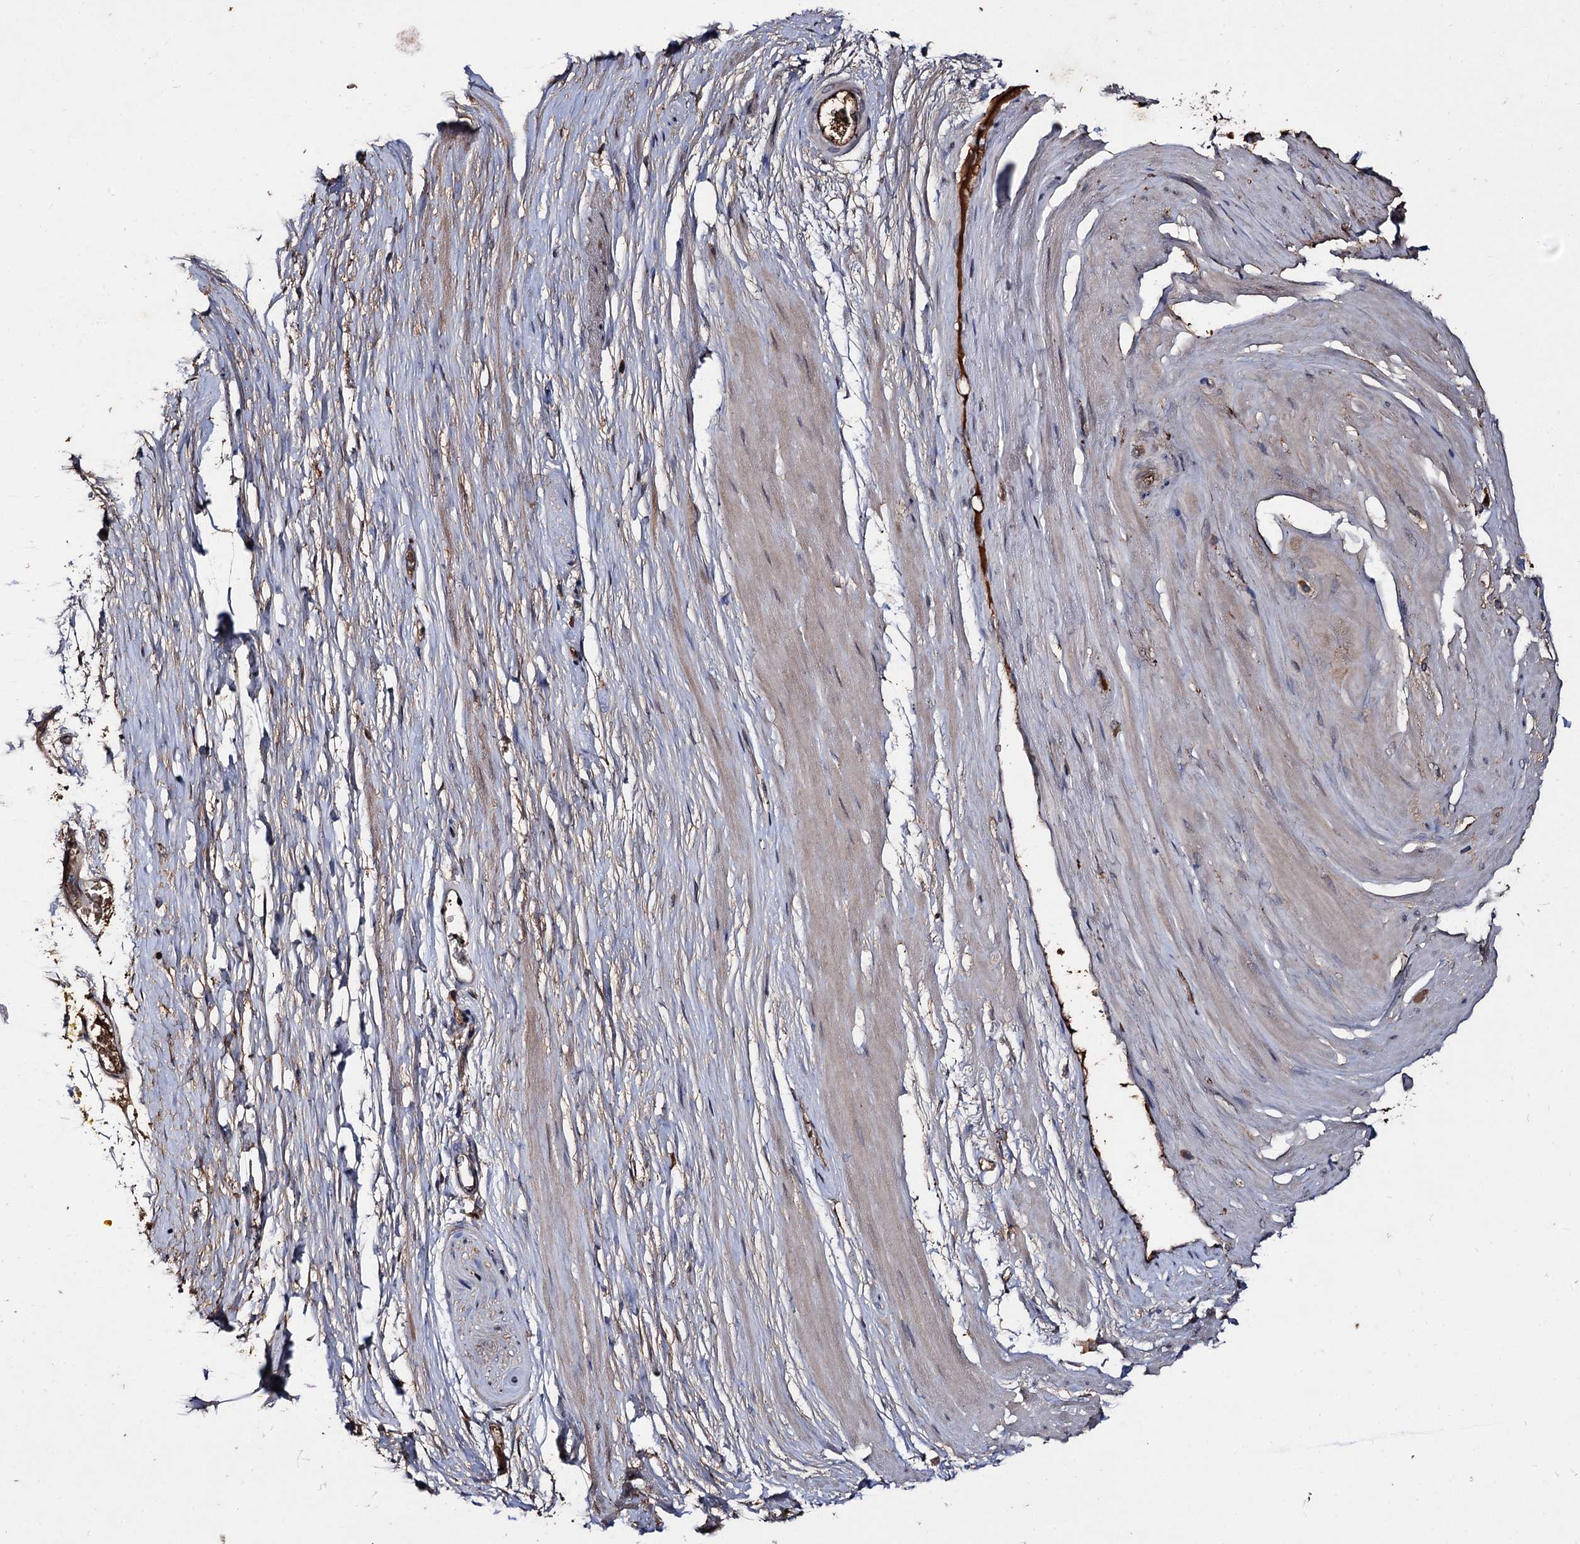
{"staining": {"intensity": "moderate", "quantity": ">75%", "location": "cytoplasmic/membranous"}, "tissue": "adipose tissue", "cell_type": "Adipocytes", "image_type": "normal", "snomed": [{"axis": "morphology", "description": "Normal tissue, NOS"}, {"axis": "morphology", "description": "Adenocarcinoma, Low grade"}, {"axis": "topography", "description": "Prostate"}, {"axis": "topography", "description": "Peripheral nerve tissue"}], "caption": "This image exhibits immunohistochemistry (IHC) staining of unremarkable human adipose tissue, with medium moderate cytoplasmic/membranous positivity in about >75% of adipocytes.", "gene": "ARFIP2", "patient": {"sex": "male", "age": 63}}